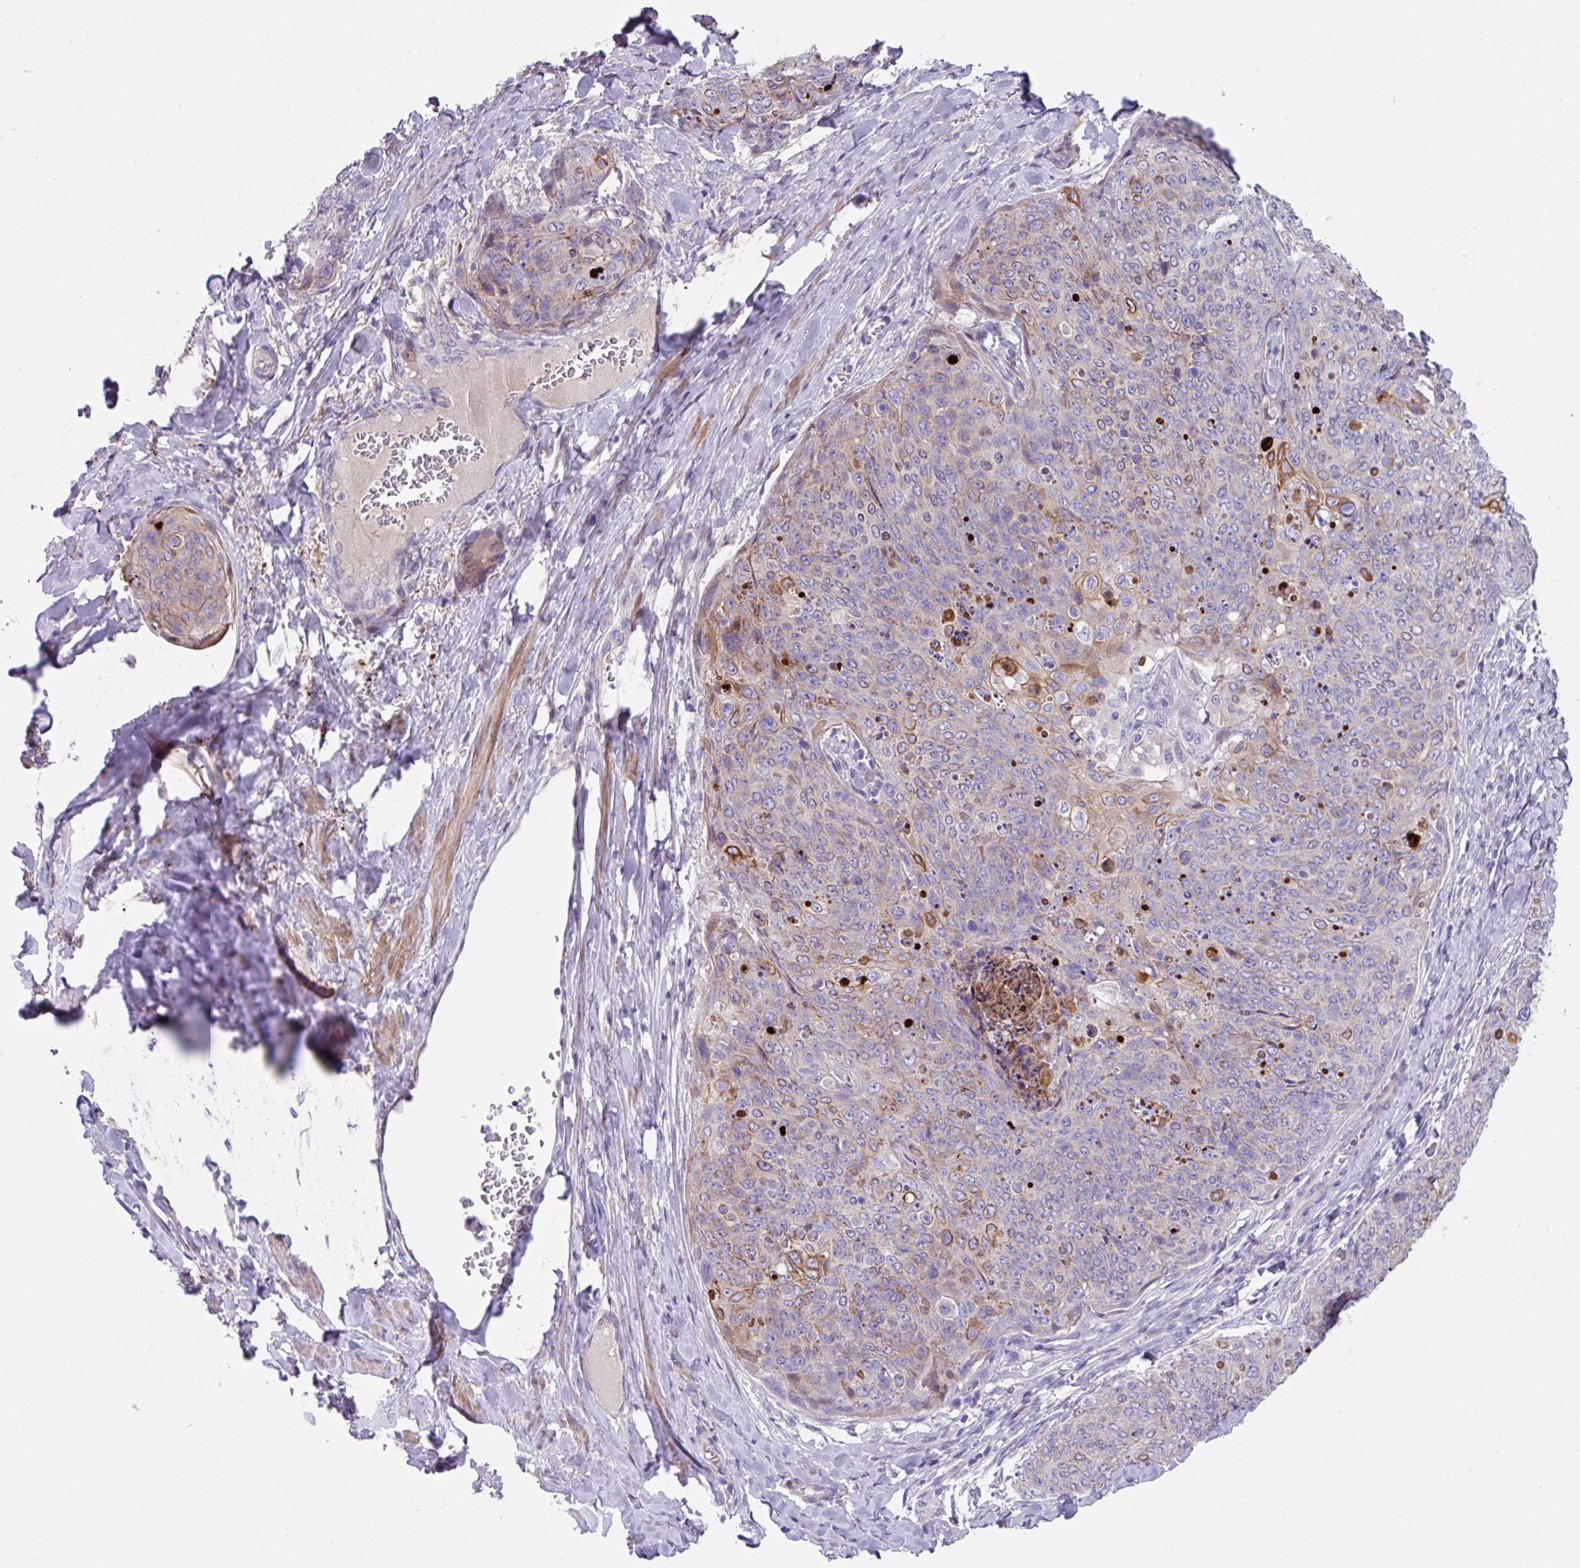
{"staining": {"intensity": "moderate", "quantity": "<25%", "location": "cytoplasmic/membranous"}, "tissue": "skin cancer", "cell_type": "Tumor cells", "image_type": "cancer", "snomed": [{"axis": "morphology", "description": "Squamous cell carcinoma, NOS"}, {"axis": "topography", "description": "Skin"}, {"axis": "topography", "description": "Vulva"}], "caption": "A photomicrograph of human squamous cell carcinoma (skin) stained for a protein reveals moderate cytoplasmic/membranous brown staining in tumor cells.", "gene": "IQCJ", "patient": {"sex": "female", "age": 85}}